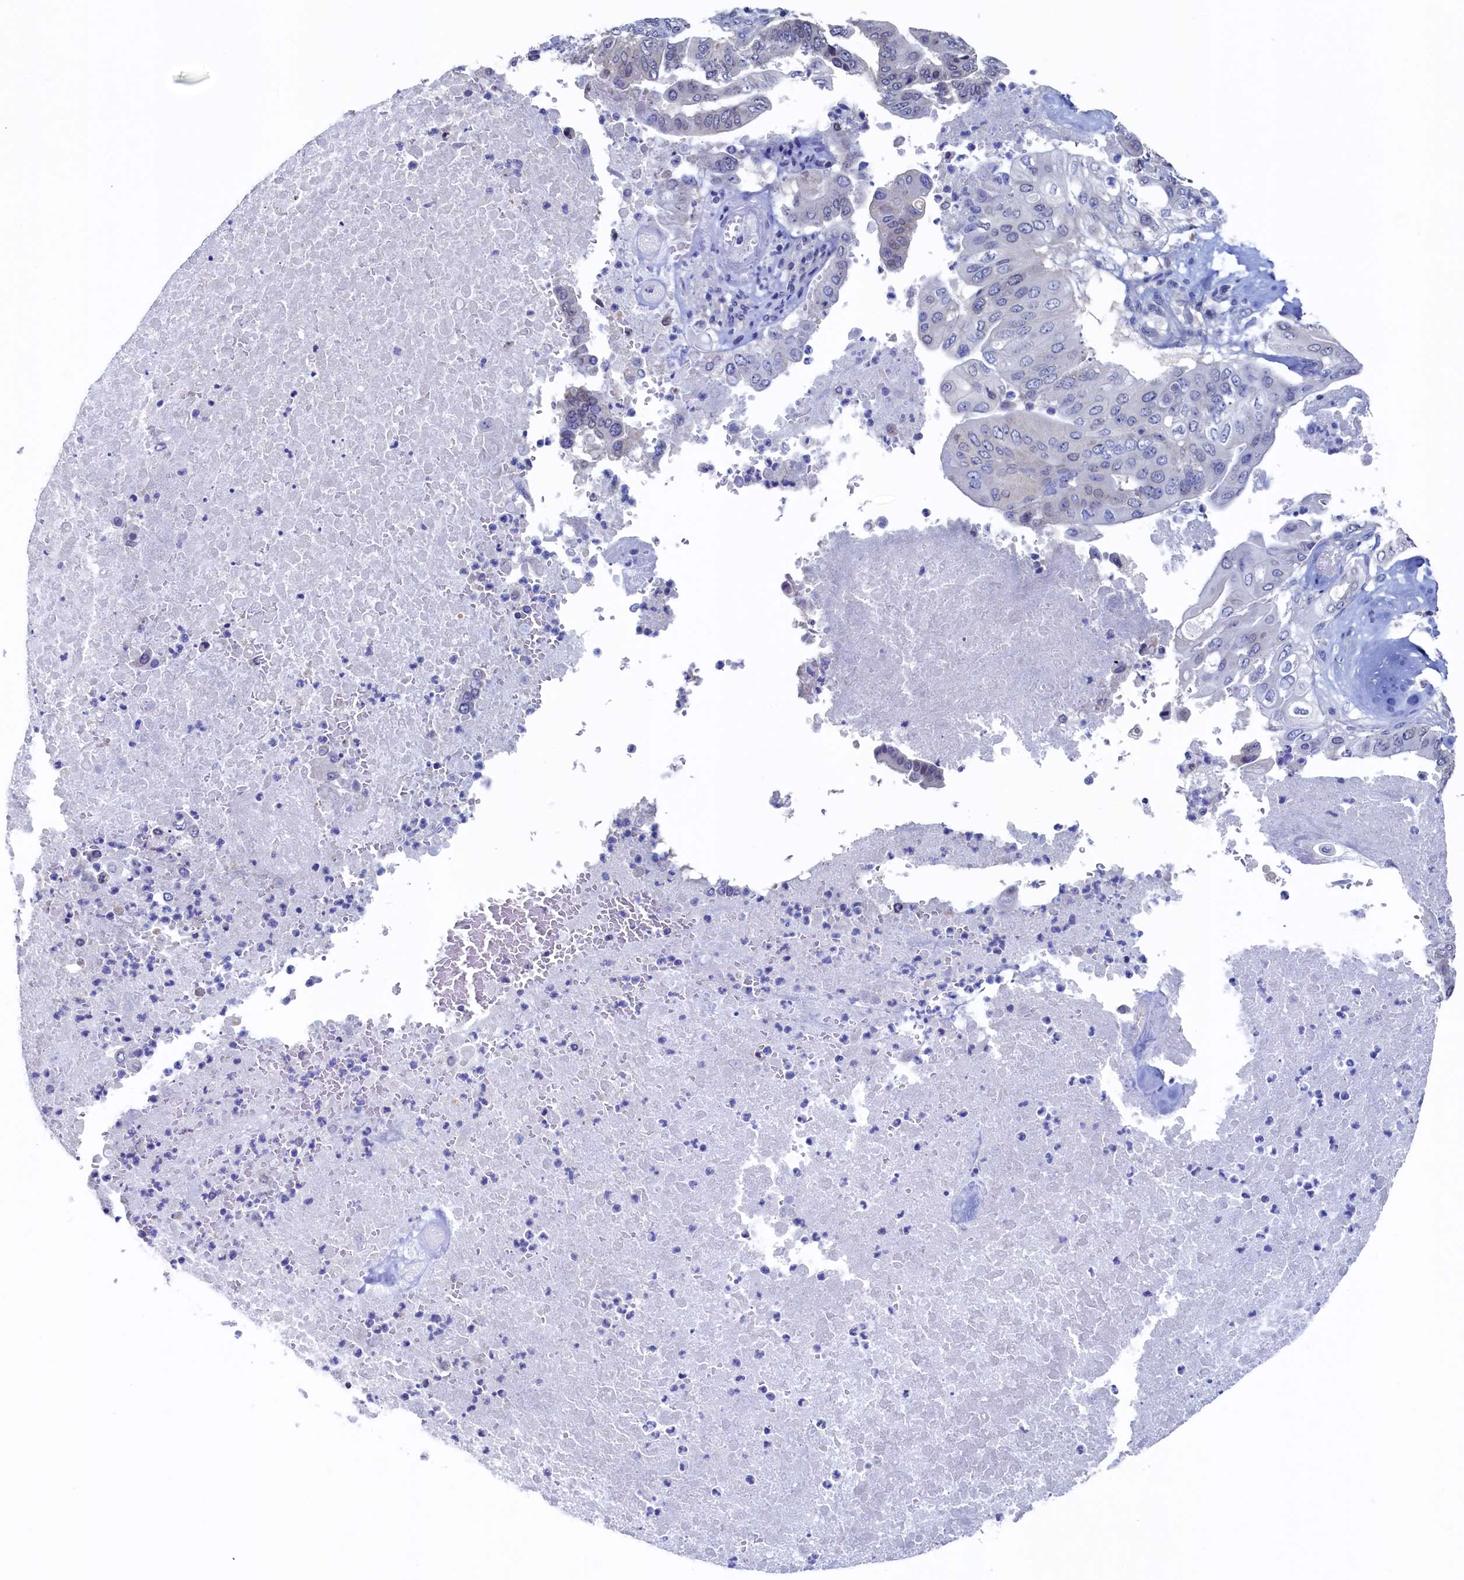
{"staining": {"intensity": "weak", "quantity": "<25%", "location": "cytoplasmic/membranous"}, "tissue": "pancreatic cancer", "cell_type": "Tumor cells", "image_type": "cancer", "snomed": [{"axis": "morphology", "description": "Adenocarcinoma, NOS"}, {"axis": "topography", "description": "Pancreas"}], "caption": "The immunohistochemistry image has no significant expression in tumor cells of pancreatic cancer (adenocarcinoma) tissue. (Immunohistochemistry (ihc), brightfield microscopy, high magnification).", "gene": "C11orf54", "patient": {"sex": "female", "age": 77}}